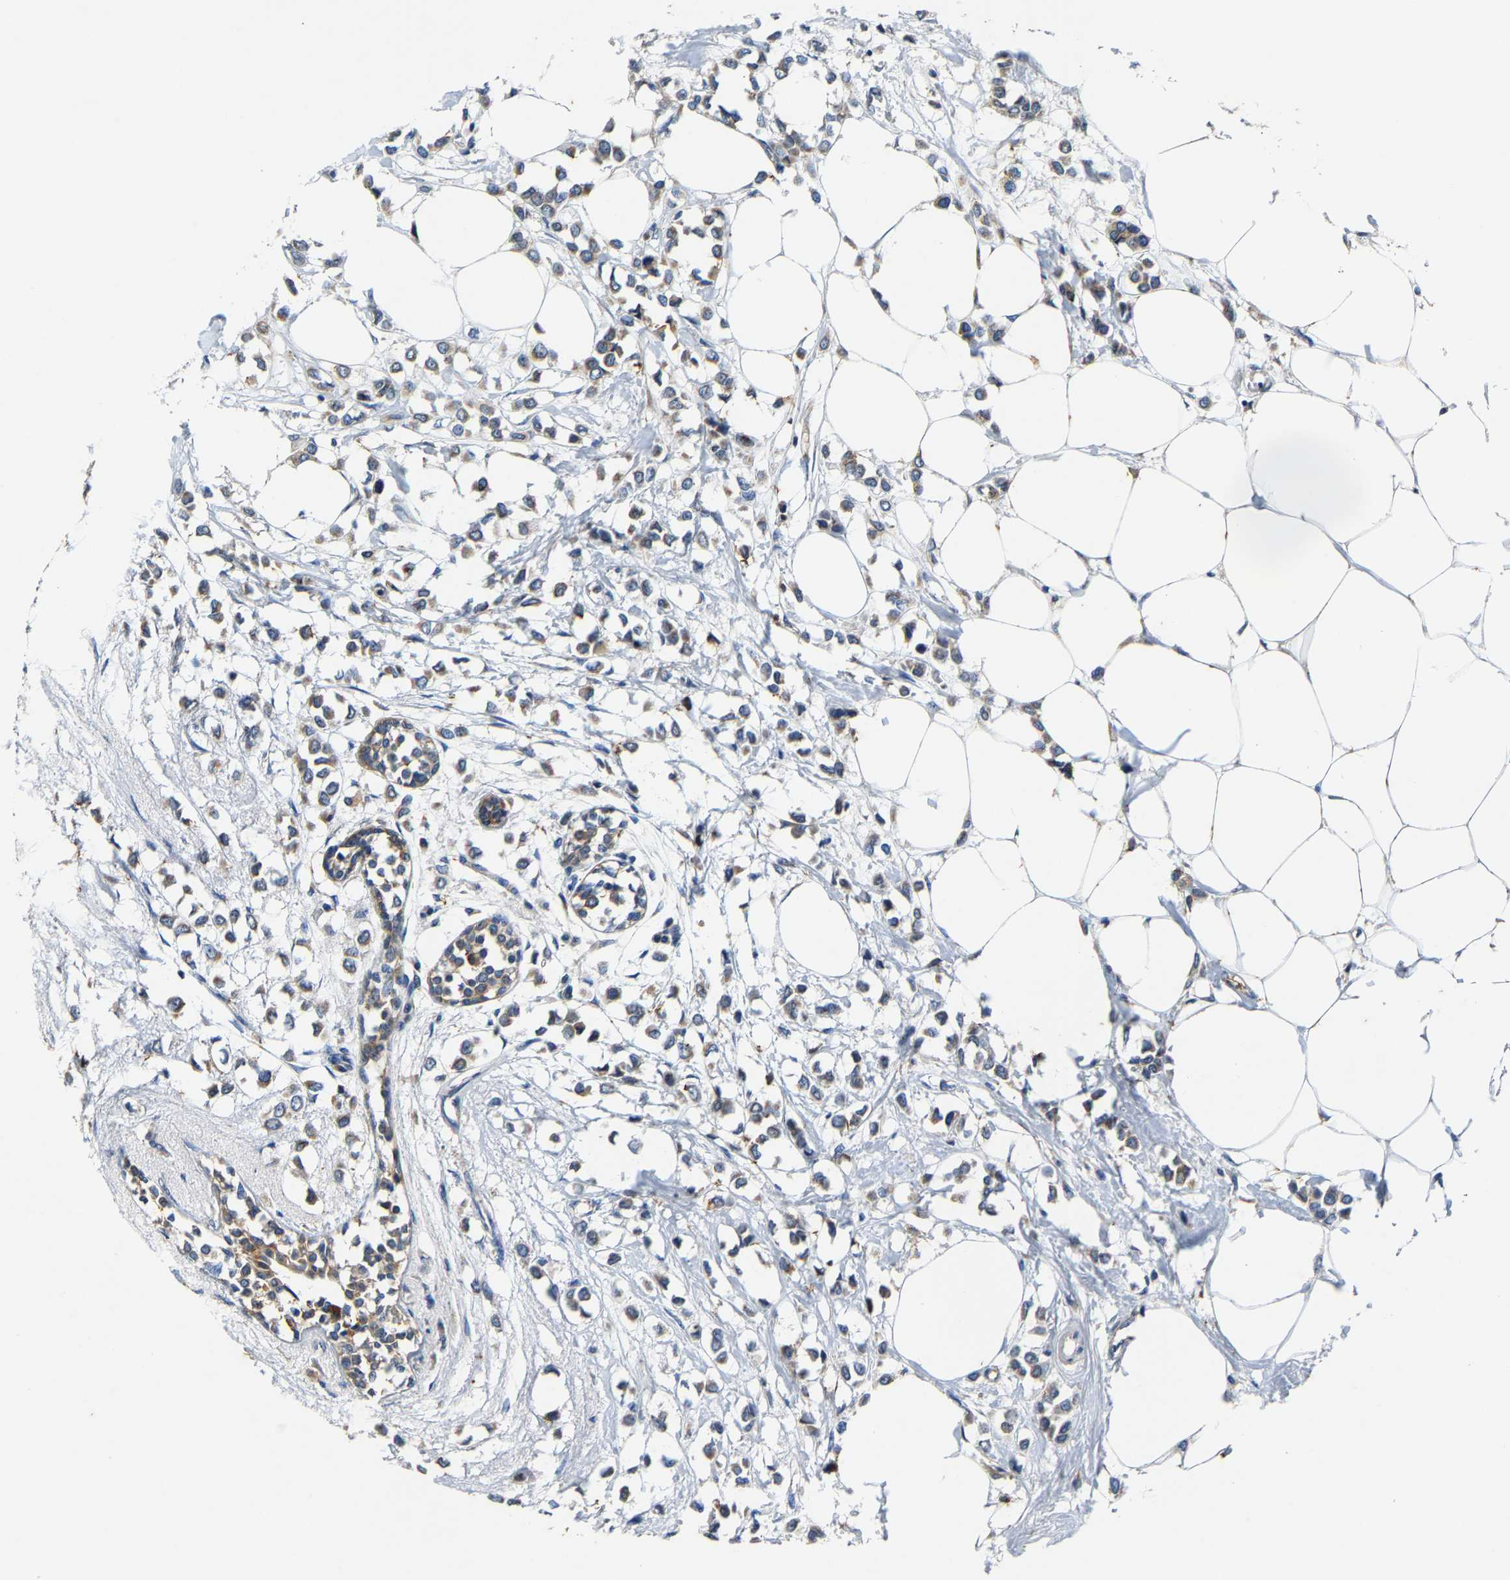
{"staining": {"intensity": "weak", "quantity": ">75%", "location": "cytoplasmic/membranous"}, "tissue": "breast cancer", "cell_type": "Tumor cells", "image_type": "cancer", "snomed": [{"axis": "morphology", "description": "Lobular carcinoma"}, {"axis": "topography", "description": "Breast"}], "caption": "This histopathology image demonstrates IHC staining of human breast cancer, with low weak cytoplasmic/membranous expression in about >75% of tumor cells.", "gene": "SLC25A25", "patient": {"sex": "female", "age": 51}}